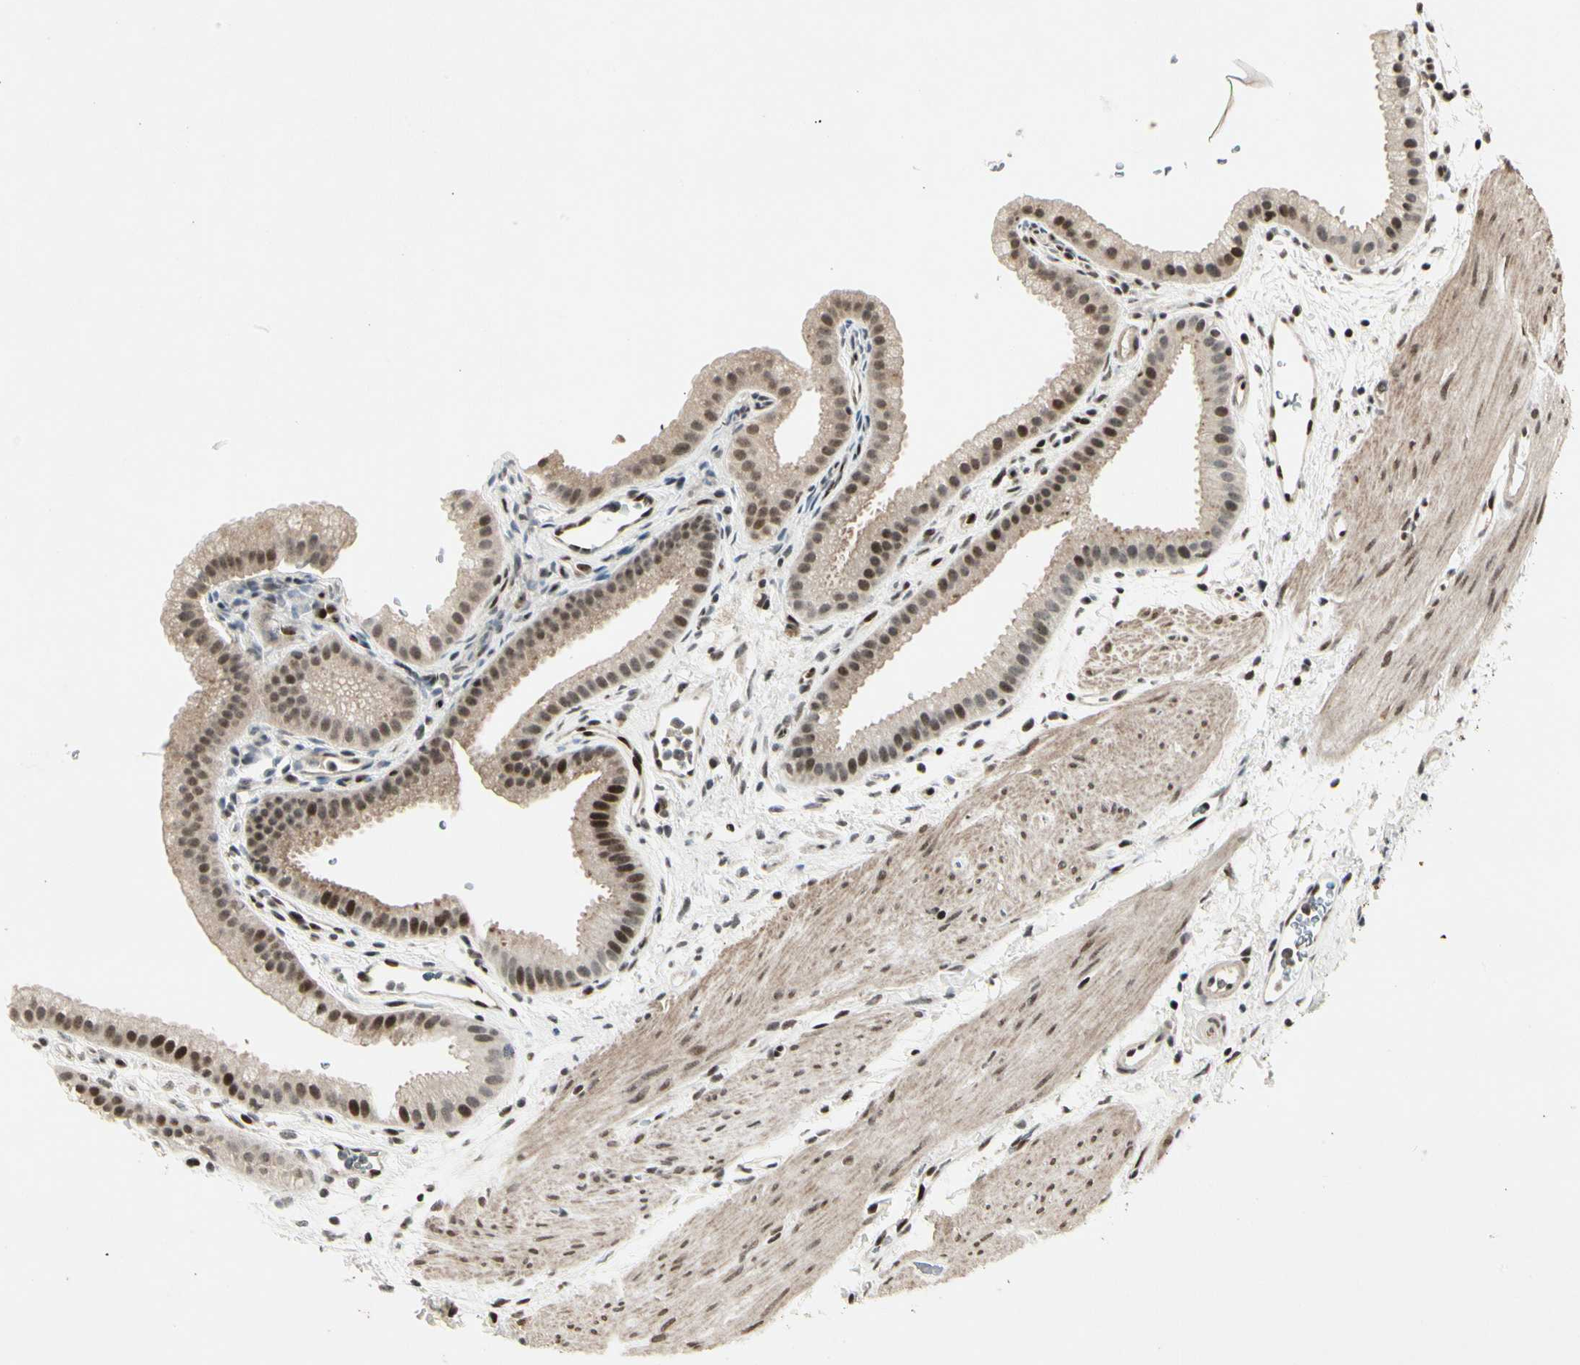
{"staining": {"intensity": "moderate", "quantity": ">75%", "location": "nuclear"}, "tissue": "gallbladder", "cell_type": "Glandular cells", "image_type": "normal", "snomed": [{"axis": "morphology", "description": "Normal tissue, NOS"}, {"axis": "topography", "description": "Gallbladder"}], "caption": "This photomicrograph displays IHC staining of normal human gallbladder, with medium moderate nuclear staining in about >75% of glandular cells.", "gene": "FOXJ2", "patient": {"sex": "female", "age": 64}}